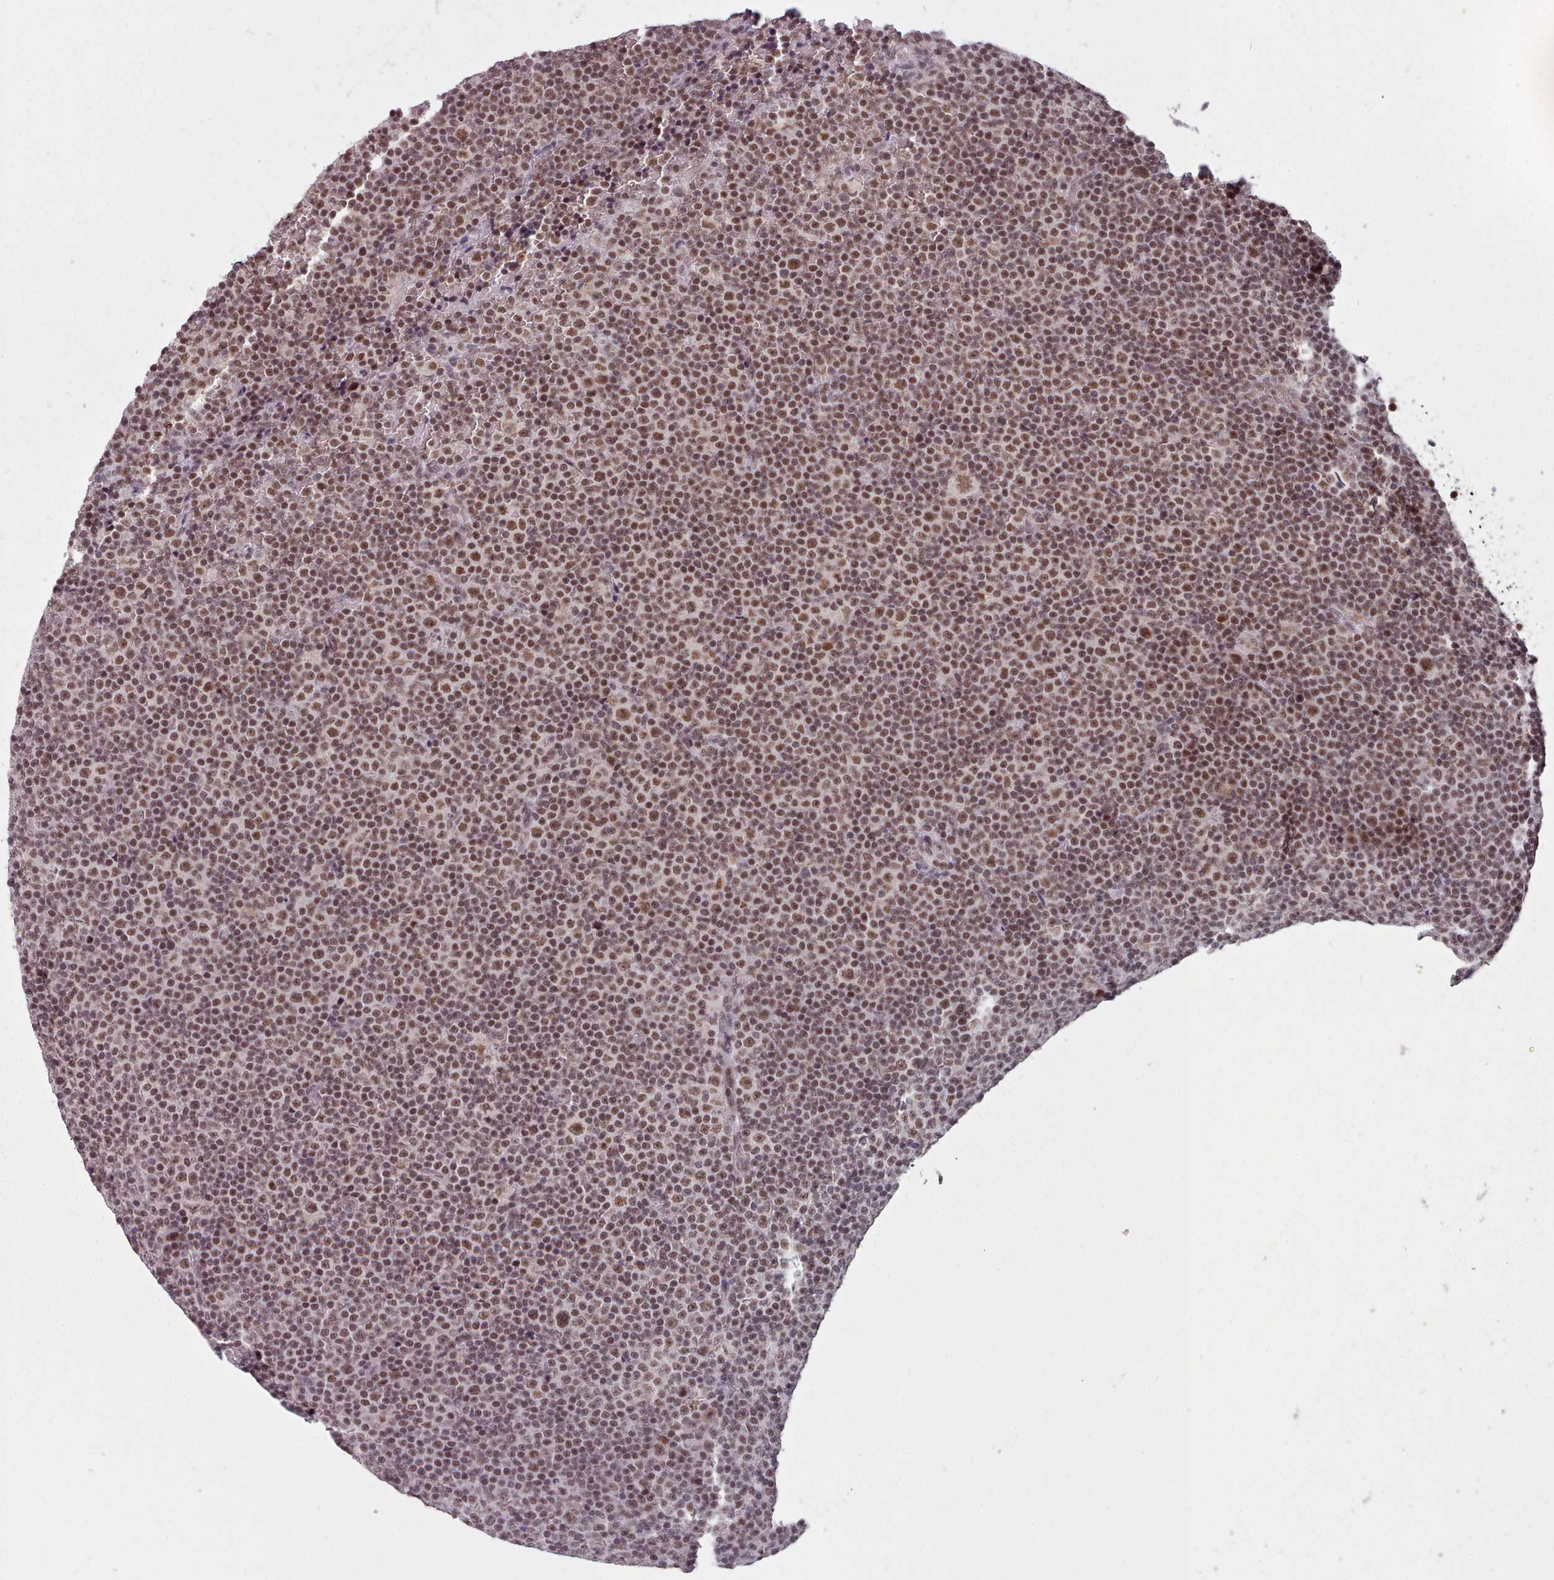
{"staining": {"intensity": "moderate", "quantity": ">75%", "location": "nuclear"}, "tissue": "lymphoma", "cell_type": "Tumor cells", "image_type": "cancer", "snomed": [{"axis": "morphology", "description": "Malignant lymphoma, non-Hodgkin's type, Low grade"}, {"axis": "topography", "description": "Lymph node"}], "caption": "A histopathology image of human lymphoma stained for a protein demonstrates moderate nuclear brown staining in tumor cells.", "gene": "SRSF9", "patient": {"sex": "female", "age": 67}}